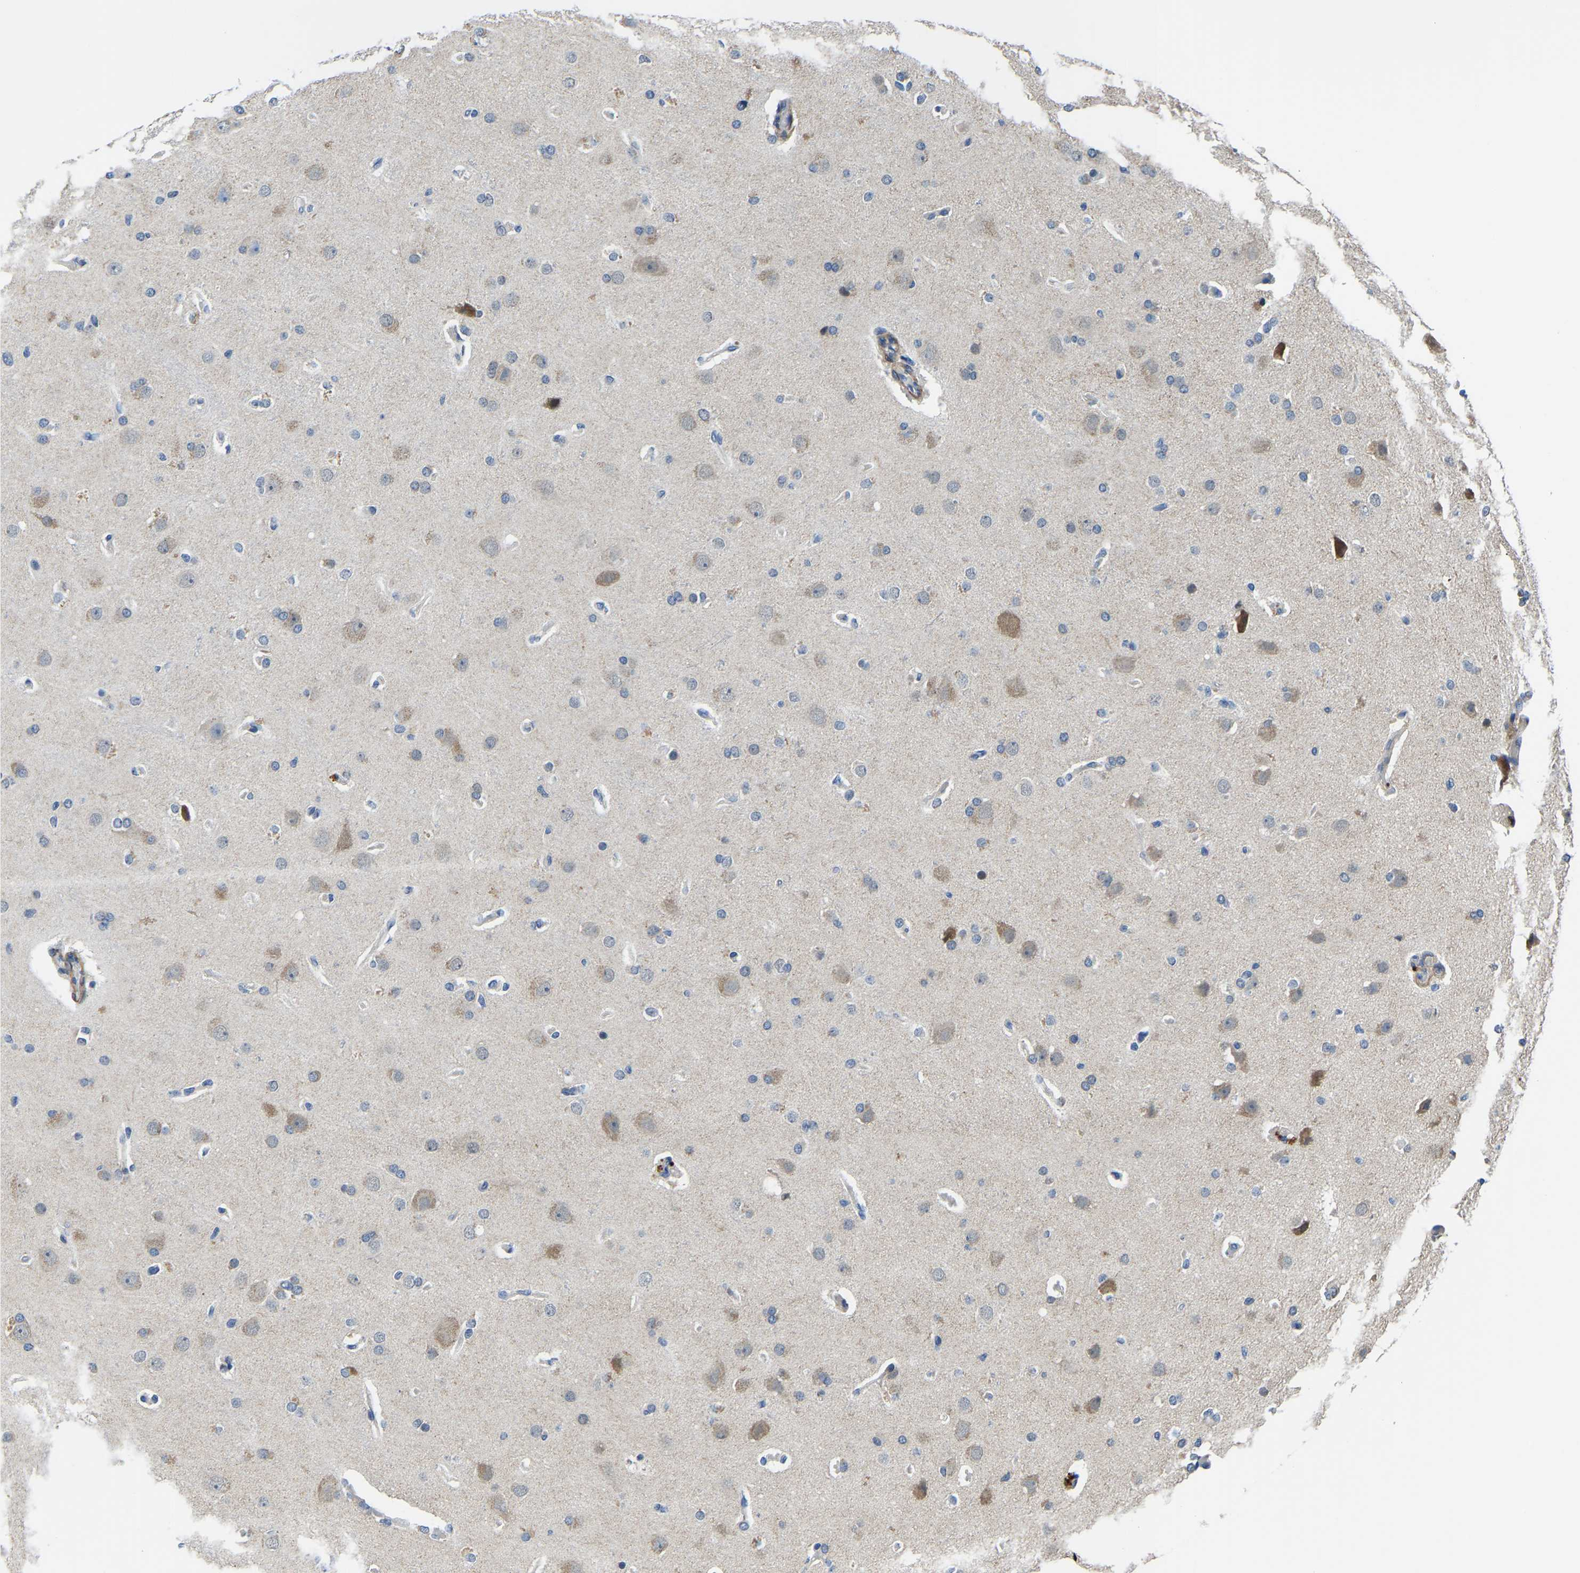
{"staining": {"intensity": "weak", "quantity": "<25%", "location": "cytoplasmic/membranous"}, "tissue": "glioma", "cell_type": "Tumor cells", "image_type": "cancer", "snomed": [{"axis": "morphology", "description": "Glioma, malignant, High grade"}, {"axis": "topography", "description": "Brain"}], "caption": "Protein analysis of malignant glioma (high-grade) exhibits no significant positivity in tumor cells.", "gene": "LIAS", "patient": {"sex": "female", "age": 58}}